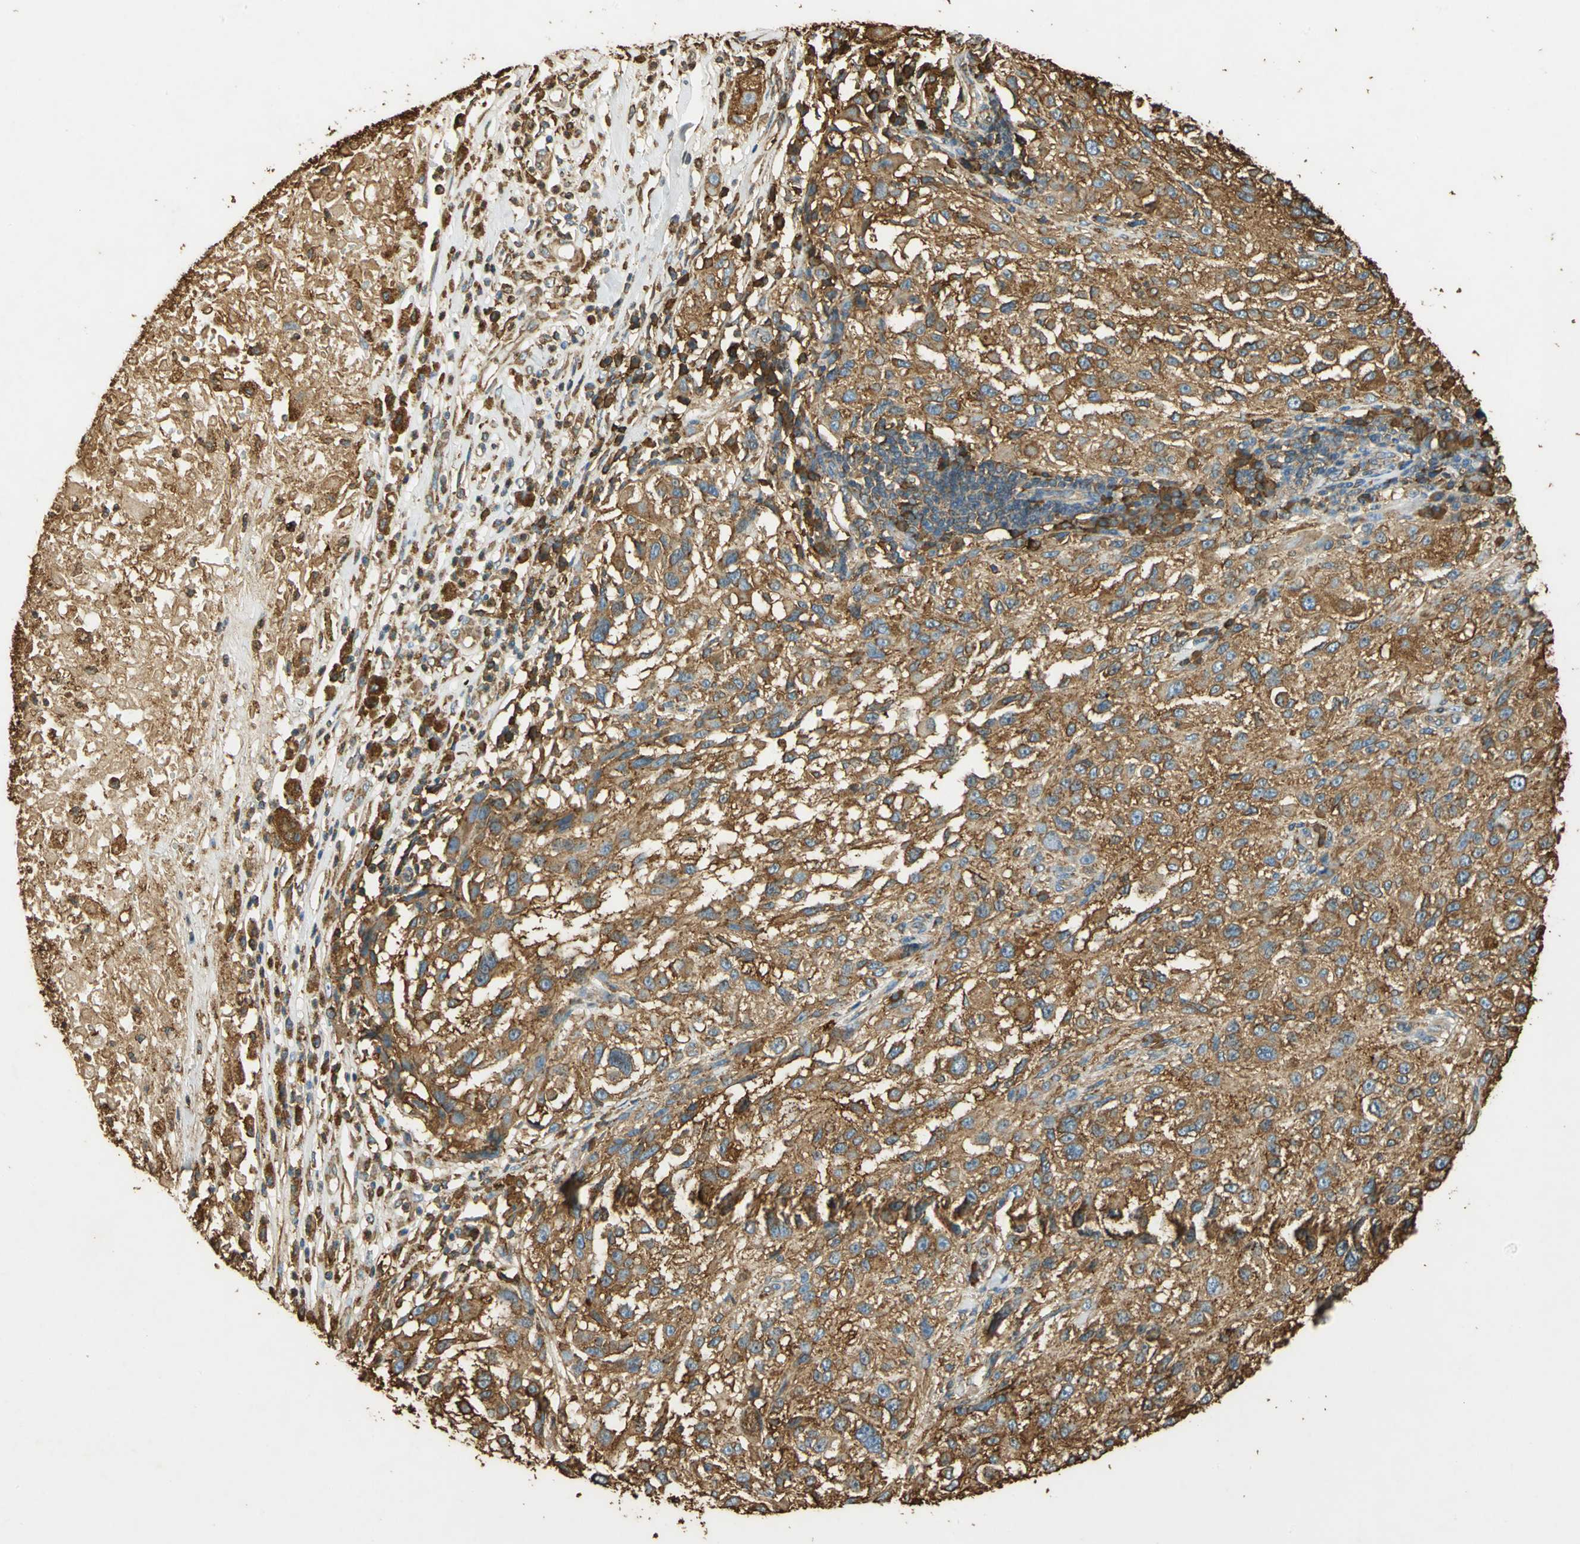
{"staining": {"intensity": "strong", "quantity": ">75%", "location": "cytoplasmic/membranous"}, "tissue": "melanoma", "cell_type": "Tumor cells", "image_type": "cancer", "snomed": [{"axis": "morphology", "description": "Necrosis, NOS"}, {"axis": "morphology", "description": "Malignant melanoma, NOS"}, {"axis": "topography", "description": "Skin"}], "caption": "The immunohistochemical stain shows strong cytoplasmic/membranous expression in tumor cells of melanoma tissue.", "gene": "HSP90B1", "patient": {"sex": "female", "age": 87}}